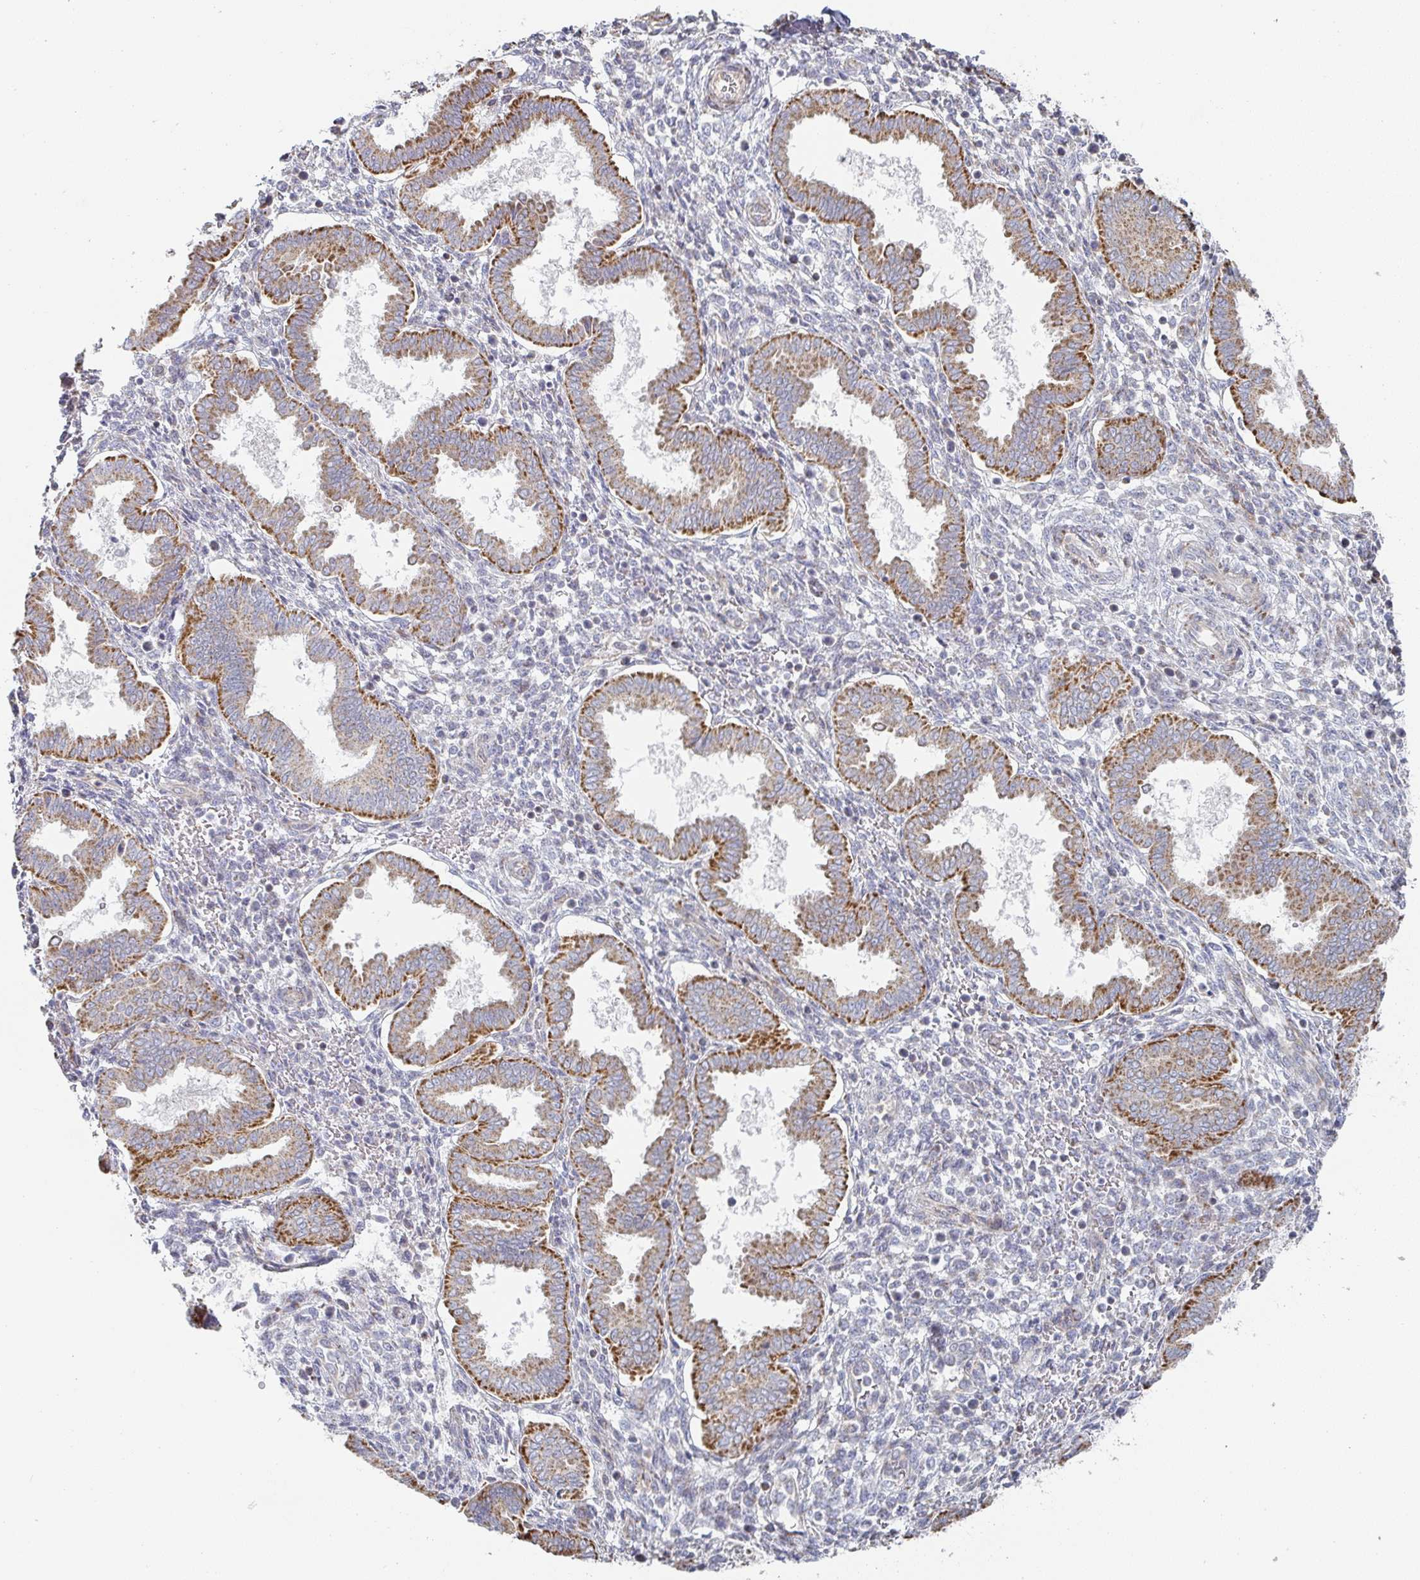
{"staining": {"intensity": "negative", "quantity": "none", "location": "none"}, "tissue": "endometrium", "cell_type": "Cells in endometrial stroma", "image_type": "normal", "snomed": [{"axis": "morphology", "description": "Normal tissue, NOS"}, {"axis": "topography", "description": "Endometrium"}], "caption": "Cells in endometrial stroma show no significant expression in unremarkable endometrium. (Stains: DAB IHC with hematoxylin counter stain, Microscopy: brightfield microscopy at high magnification).", "gene": "ZNF526", "patient": {"sex": "female", "age": 24}}